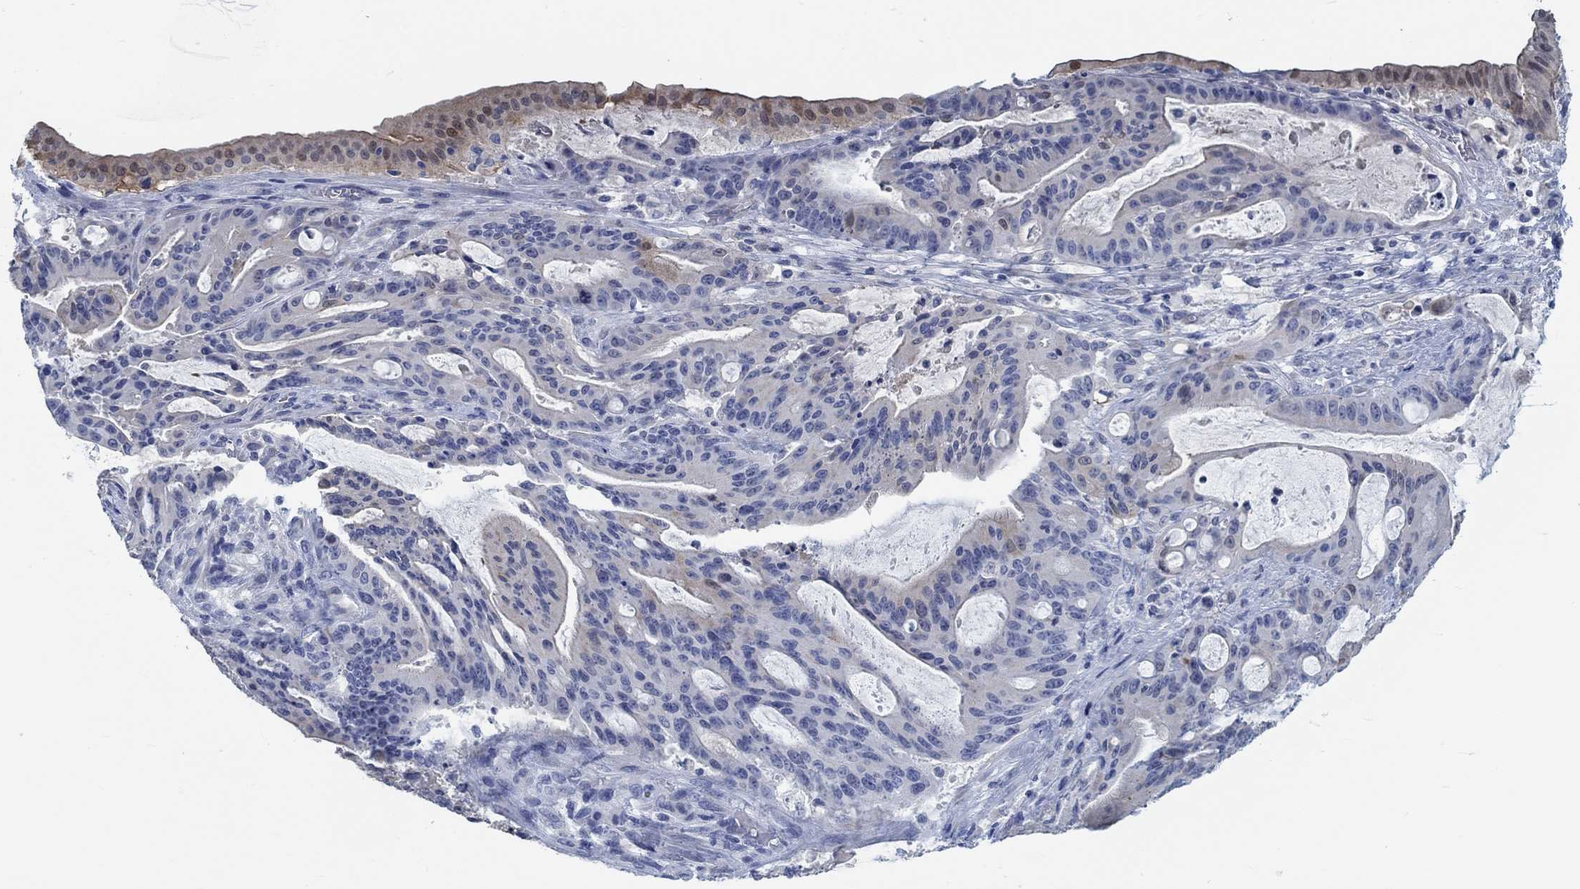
{"staining": {"intensity": "weak", "quantity": "<25%", "location": "cytoplasmic/membranous,nuclear"}, "tissue": "liver cancer", "cell_type": "Tumor cells", "image_type": "cancer", "snomed": [{"axis": "morphology", "description": "Cholangiocarcinoma"}, {"axis": "topography", "description": "Liver"}], "caption": "Immunohistochemistry (IHC) micrograph of liver cancer stained for a protein (brown), which displays no staining in tumor cells.", "gene": "TEKT4", "patient": {"sex": "female", "age": 73}}